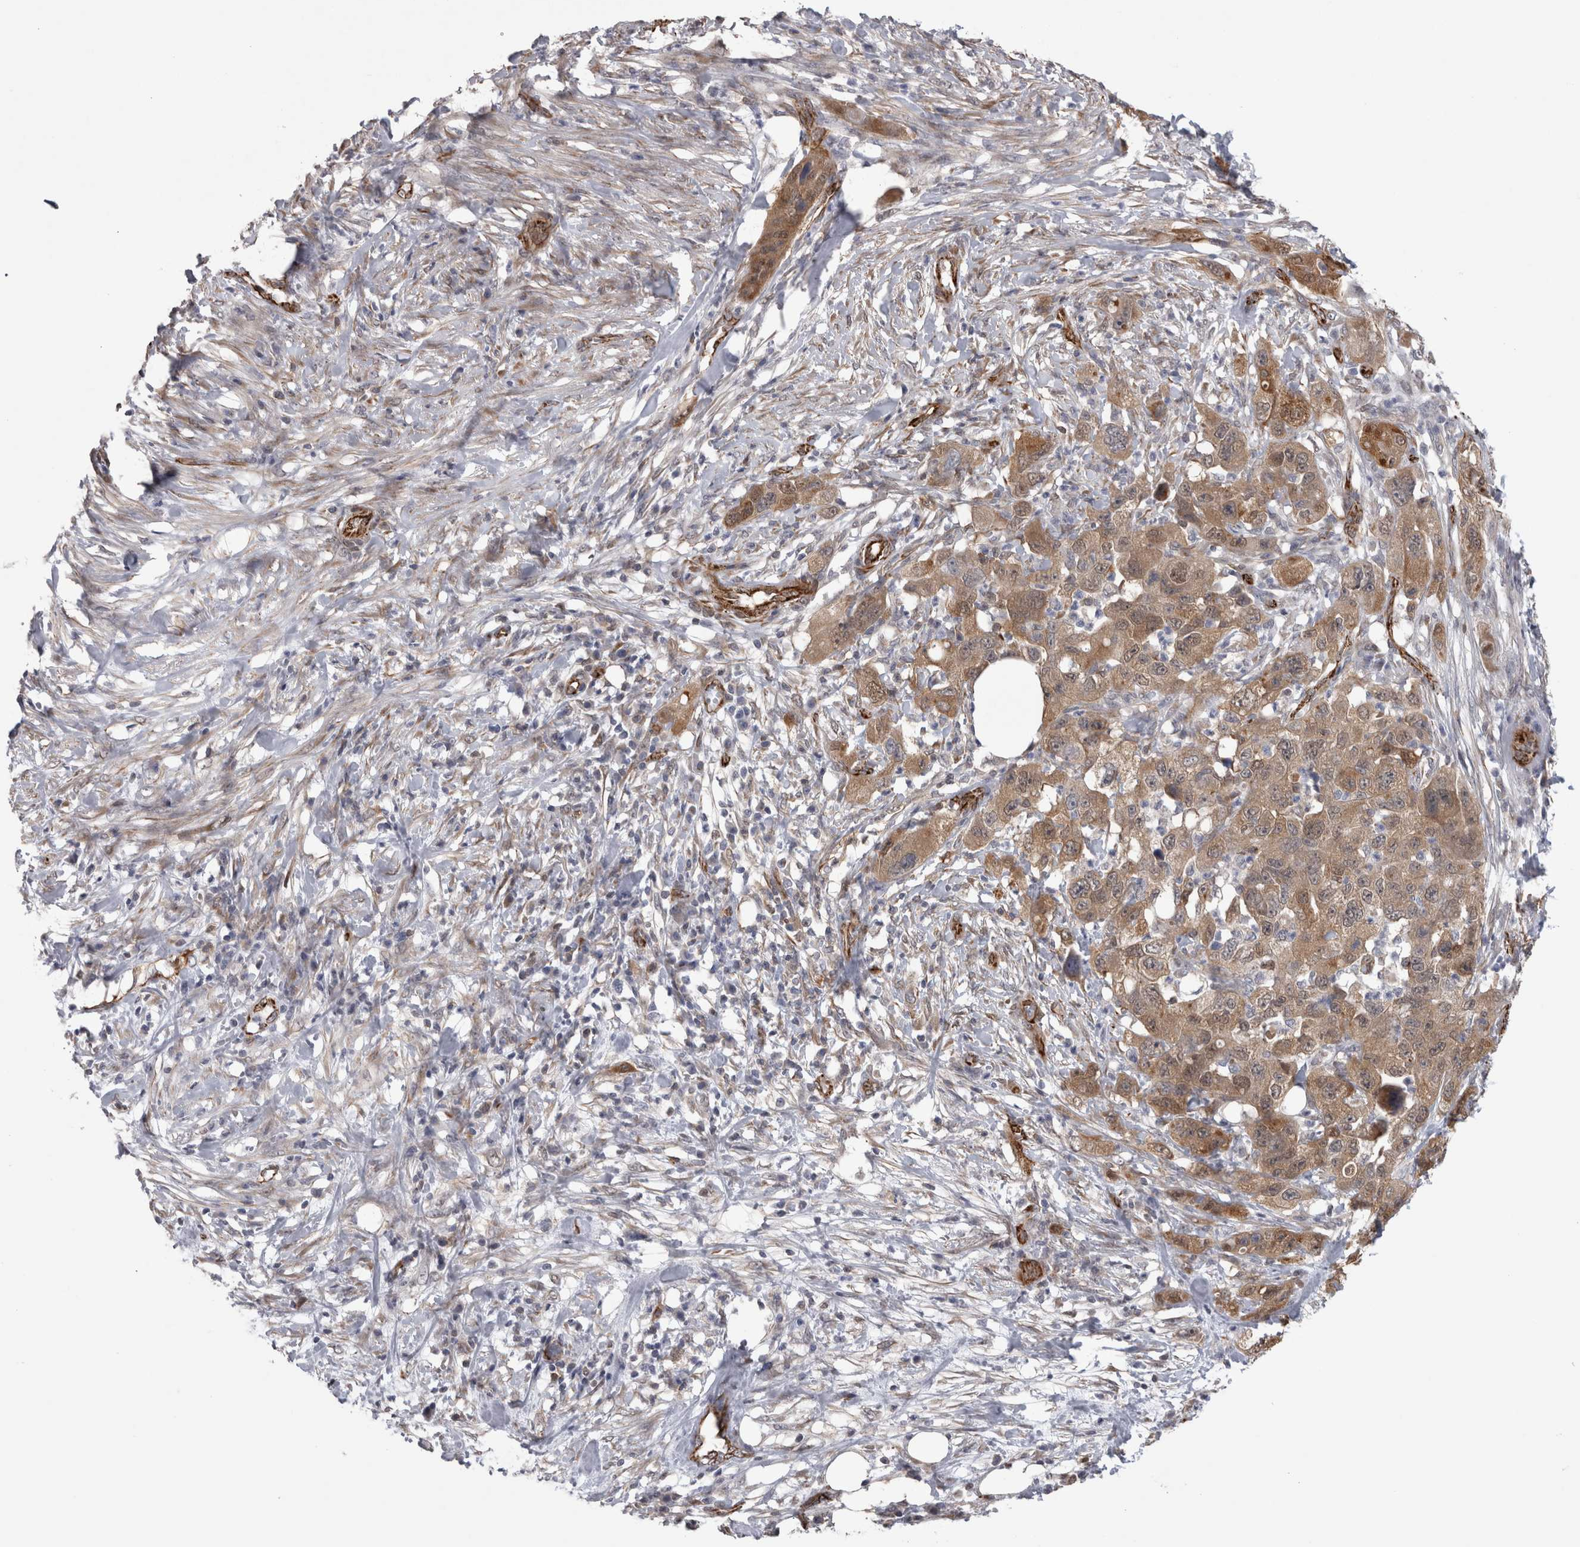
{"staining": {"intensity": "moderate", "quantity": ">75%", "location": "cytoplasmic/membranous"}, "tissue": "pancreatic cancer", "cell_type": "Tumor cells", "image_type": "cancer", "snomed": [{"axis": "morphology", "description": "Adenocarcinoma, NOS"}, {"axis": "topography", "description": "Pancreas"}], "caption": "Immunohistochemistry (IHC) (DAB (3,3'-diaminobenzidine)) staining of pancreatic cancer (adenocarcinoma) displays moderate cytoplasmic/membranous protein positivity in about >75% of tumor cells. Using DAB (3,3'-diaminobenzidine) (brown) and hematoxylin (blue) stains, captured at high magnification using brightfield microscopy.", "gene": "ACOT7", "patient": {"sex": "female", "age": 78}}